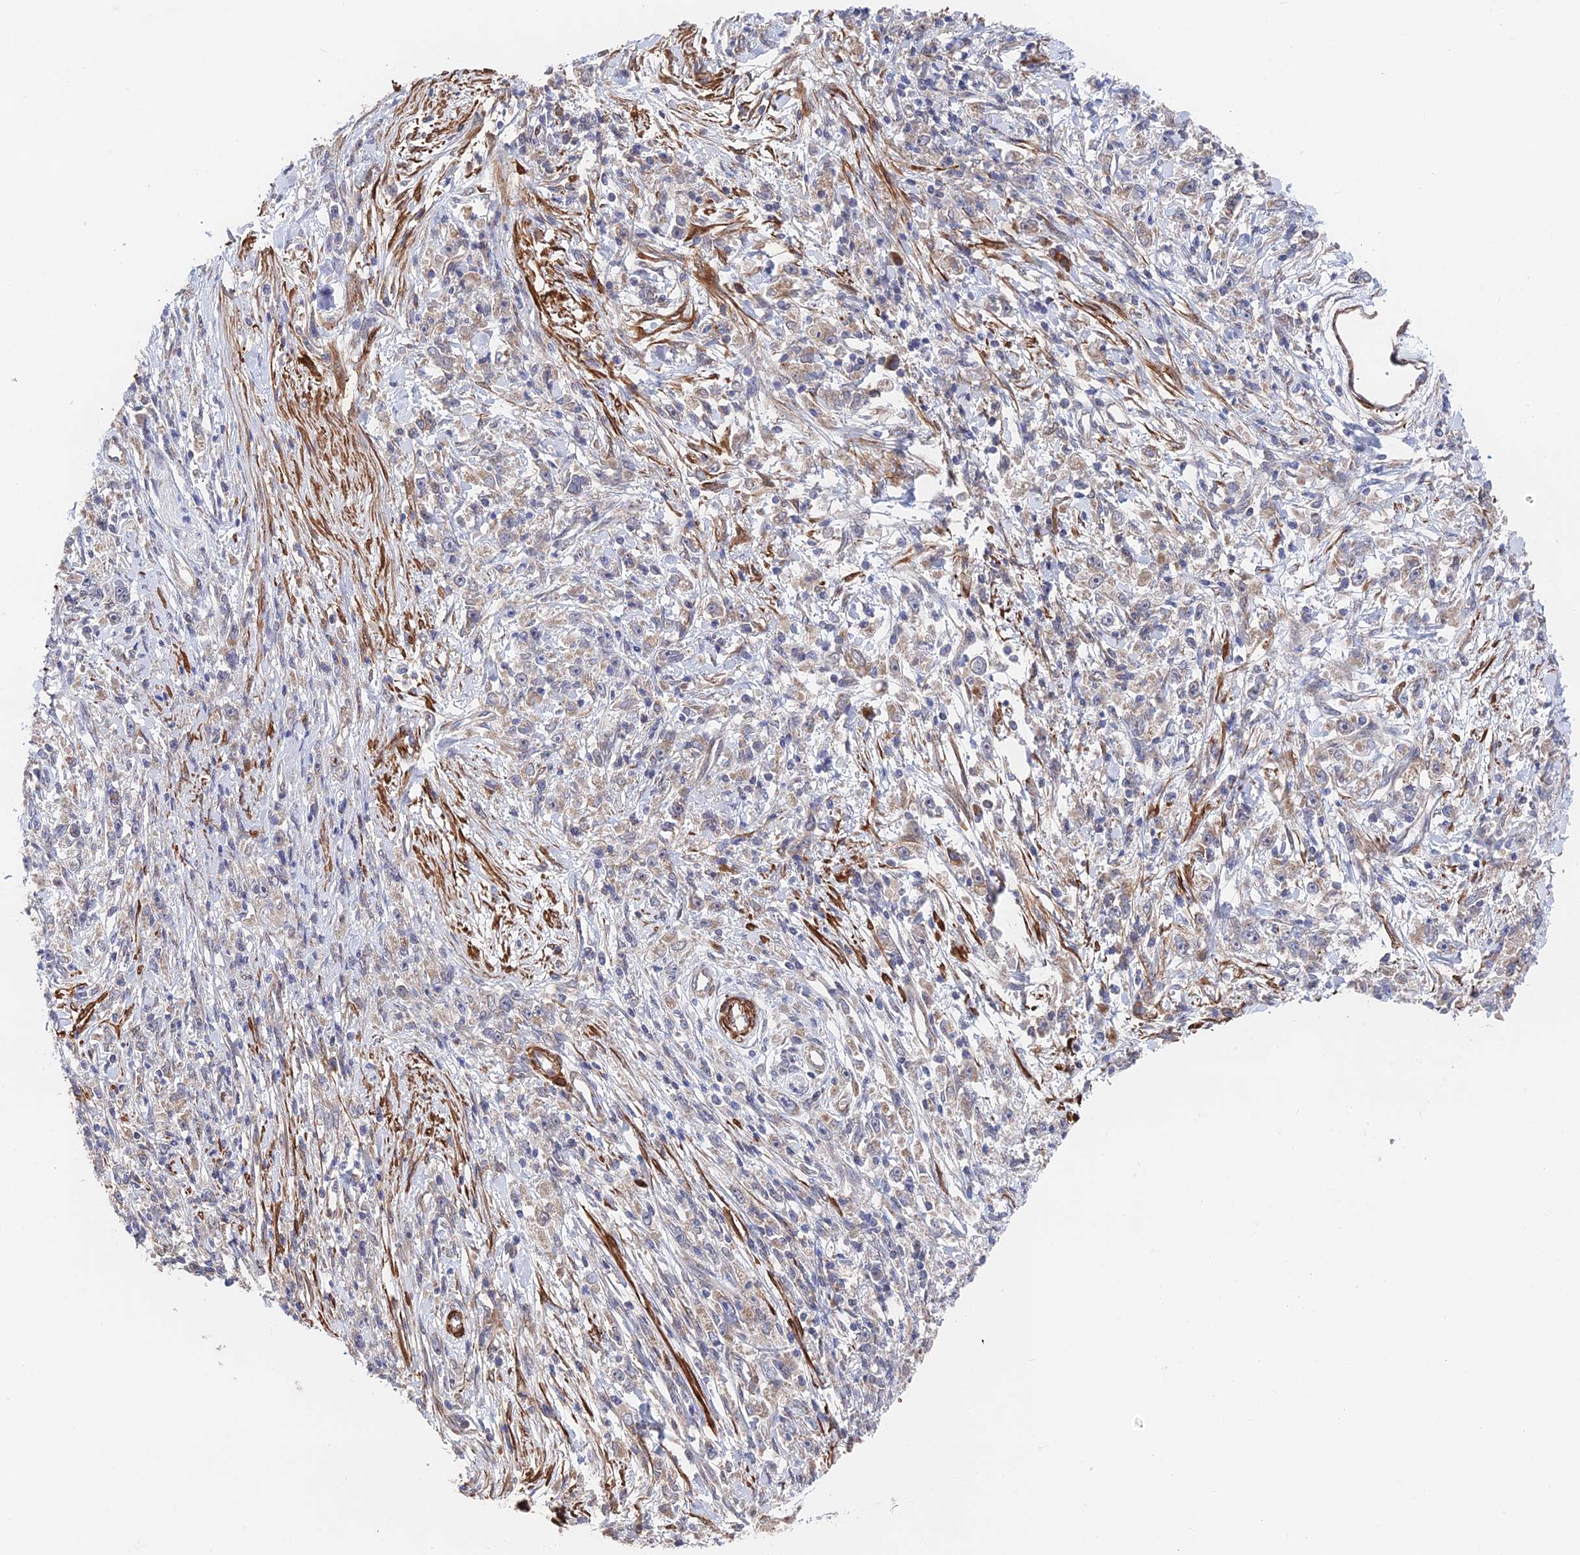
{"staining": {"intensity": "weak", "quantity": "25%-75%", "location": "cytoplasmic/membranous"}, "tissue": "stomach cancer", "cell_type": "Tumor cells", "image_type": "cancer", "snomed": [{"axis": "morphology", "description": "Adenocarcinoma, NOS"}, {"axis": "topography", "description": "Stomach"}], "caption": "Adenocarcinoma (stomach) stained for a protein exhibits weak cytoplasmic/membranous positivity in tumor cells. The protein is stained brown, and the nuclei are stained in blue (DAB (3,3'-diaminobenzidine) IHC with brightfield microscopy, high magnification).", "gene": "ZNF320", "patient": {"sex": "female", "age": 59}}